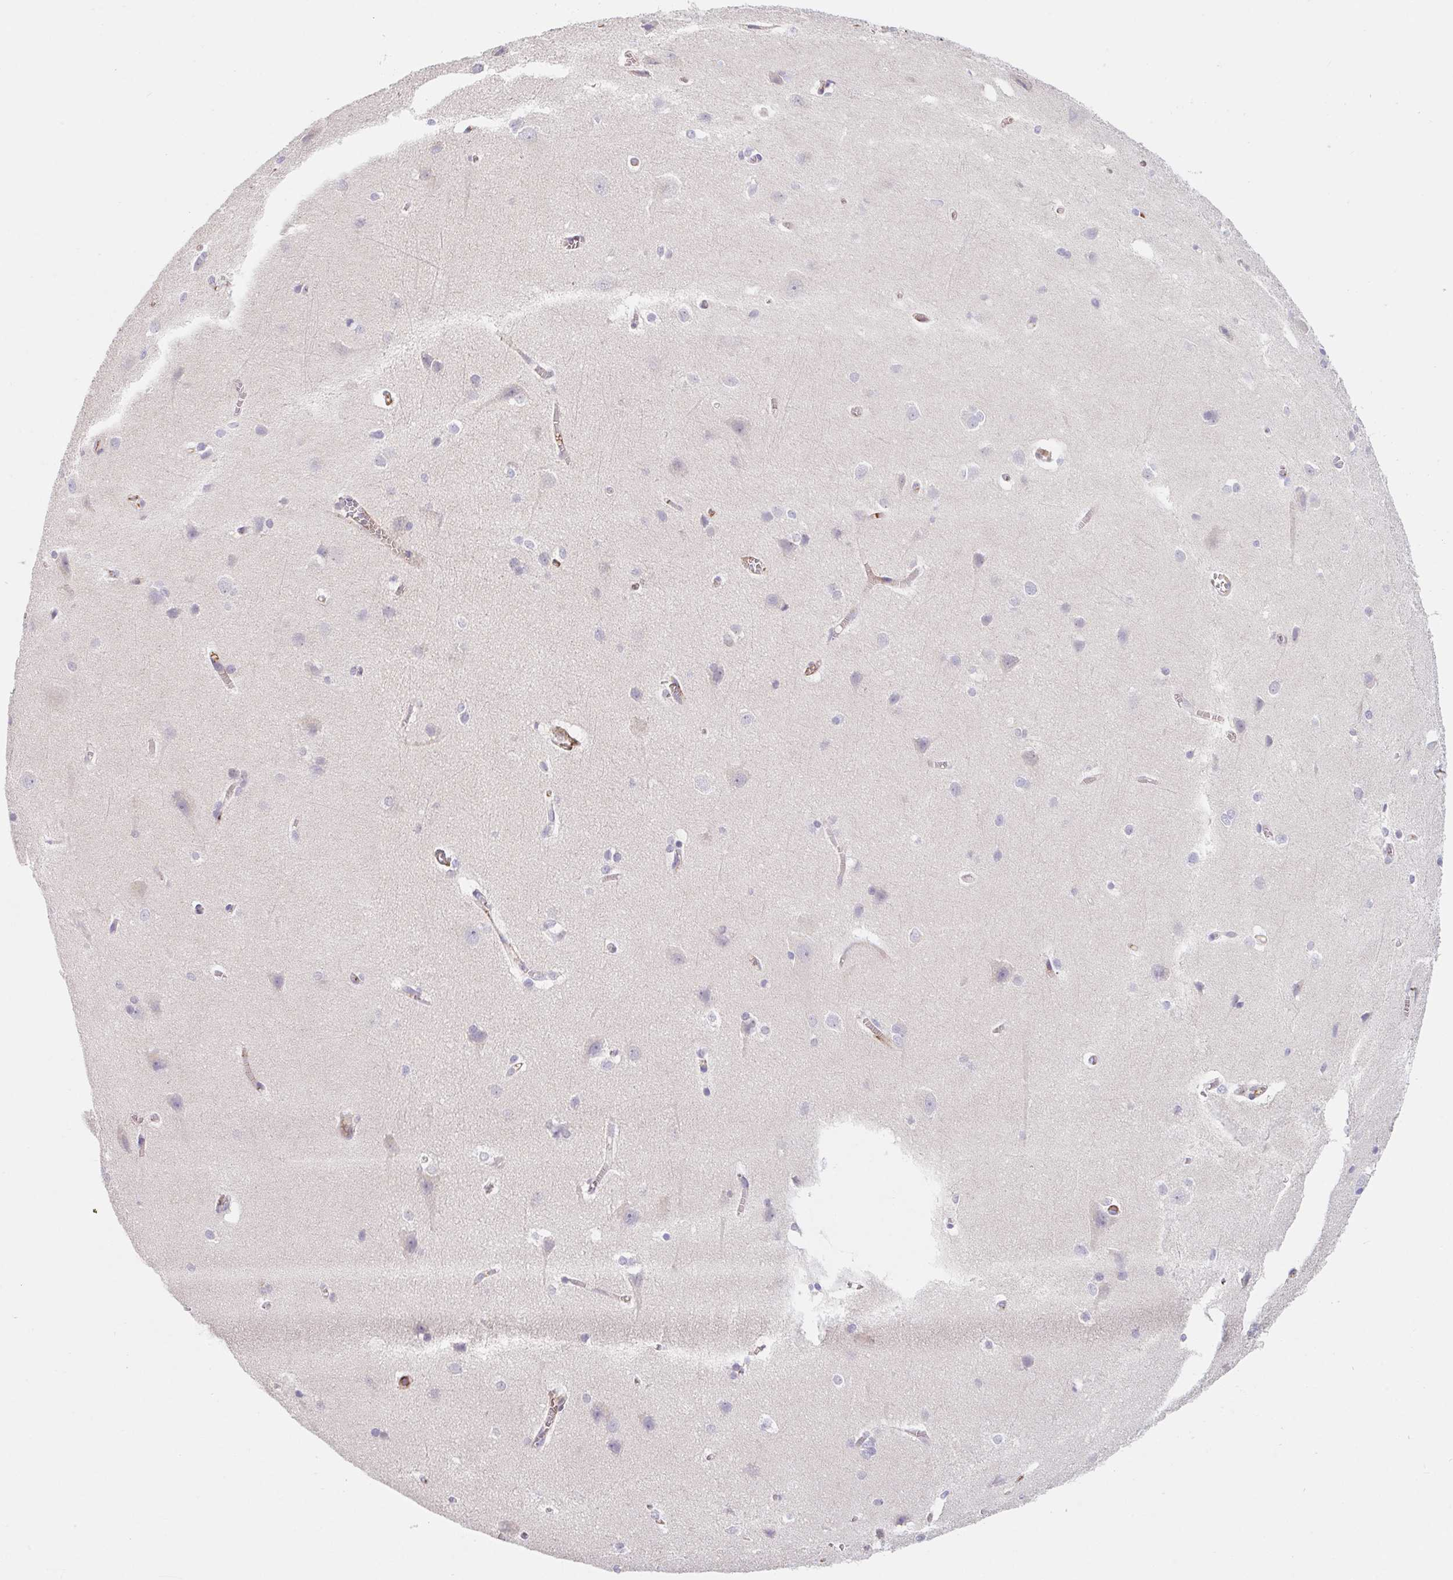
{"staining": {"intensity": "strong", "quantity": "<25%", "location": "cytoplasmic/membranous"}, "tissue": "cerebral cortex", "cell_type": "Endothelial cells", "image_type": "normal", "snomed": [{"axis": "morphology", "description": "Normal tissue, NOS"}, {"axis": "topography", "description": "Cerebral cortex"}], "caption": "Protein staining by immunohistochemistry exhibits strong cytoplasmic/membranous staining in about <25% of endothelial cells in normal cerebral cortex.", "gene": "LPA", "patient": {"sex": "male", "age": 37}}